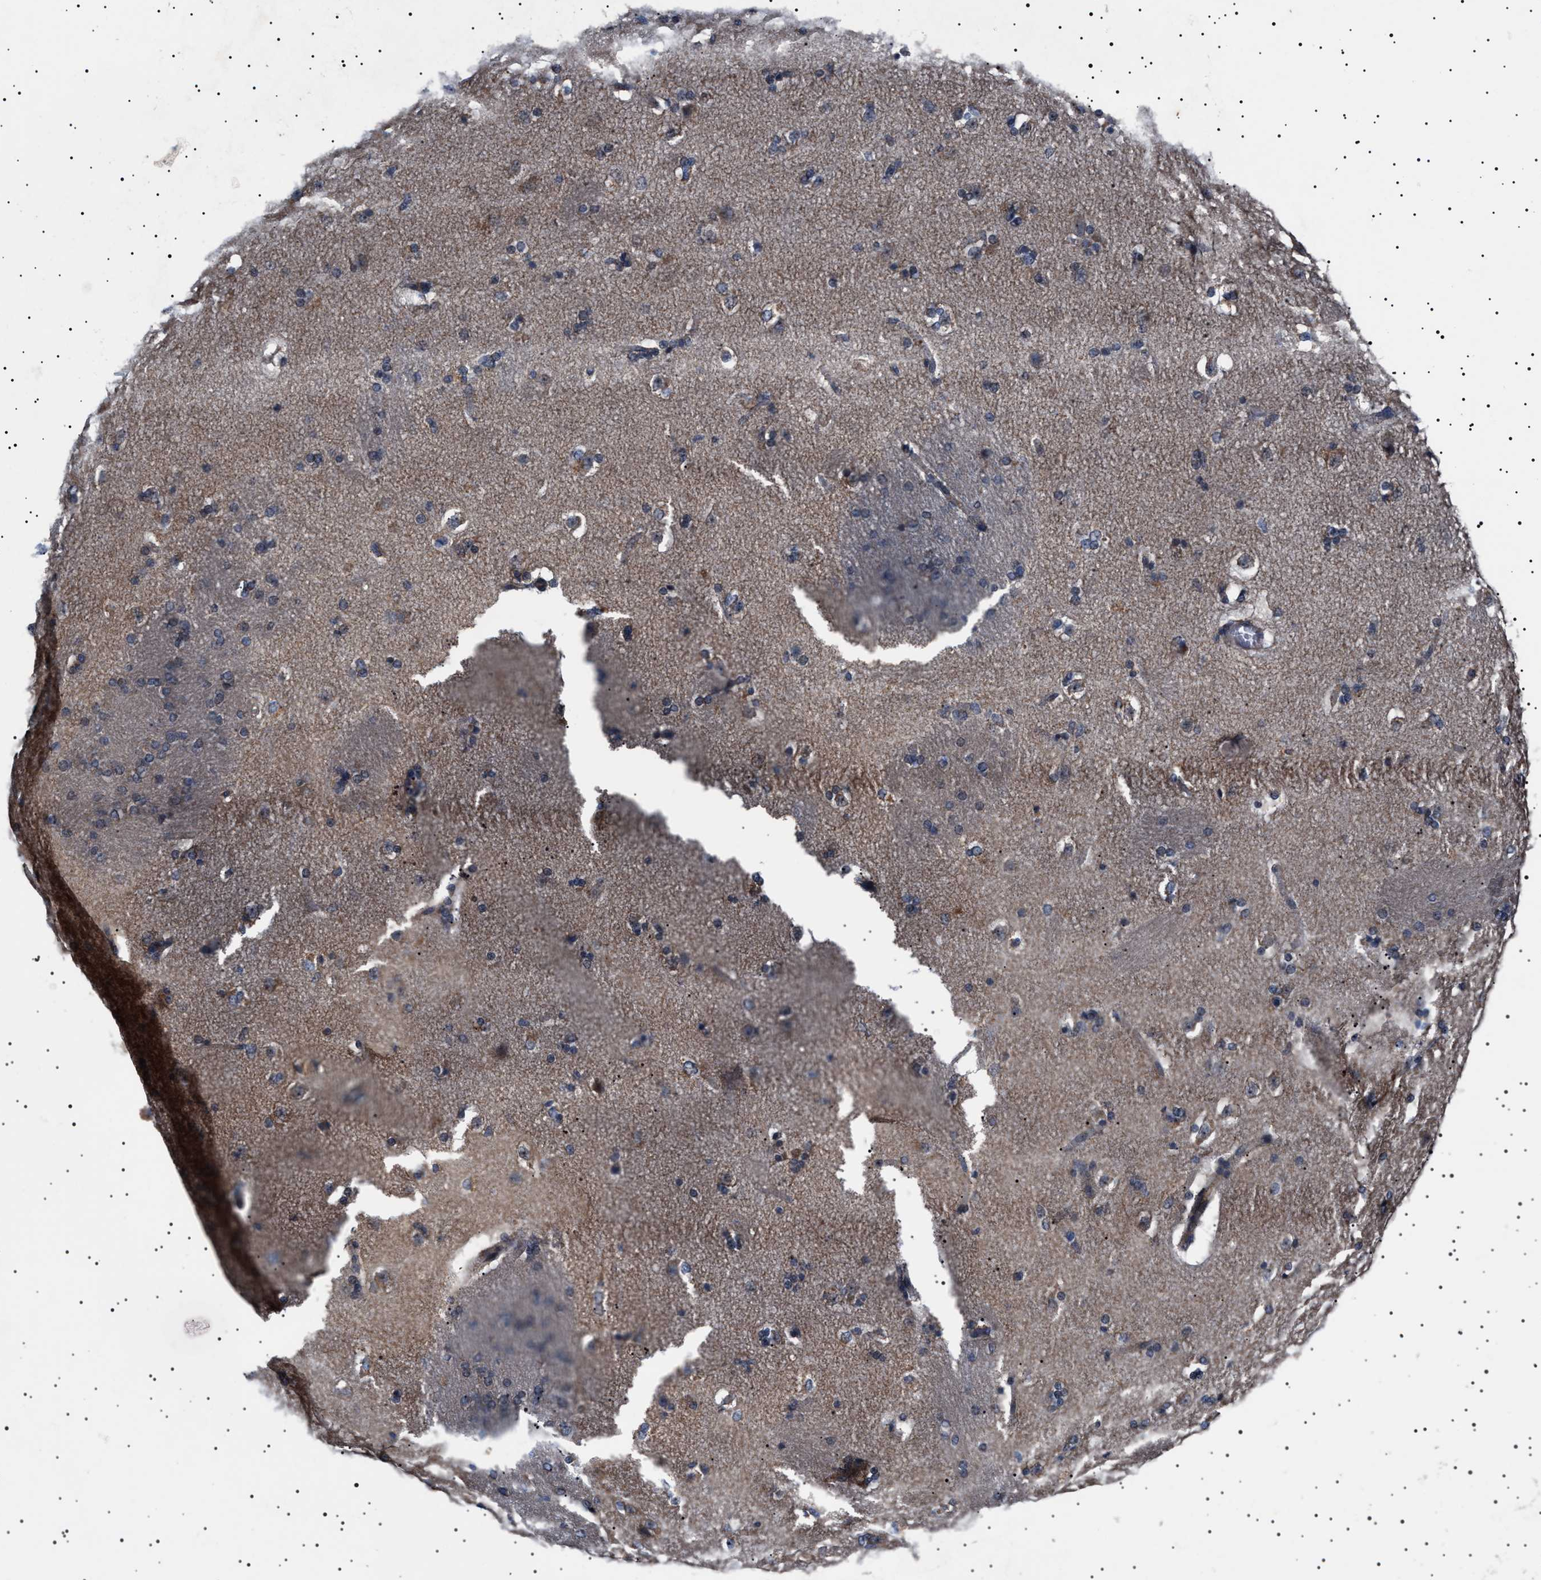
{"staining": {"intensity": "weak", "quantity": "<25%", "location": "cytoplasmic/membranous"}, "tissue": "caudate", "cell_type": "Glial cells", "image_type": "normal", "snomed": [{"axis": "morphology", "description": "Normal tissue, NOS"}, {"axis": "topography", "description": "Lateral ventricle wall"}], "caption": "Immunohistochemistry photomicrograph of benign caudate: human caudate stained with DAB demonstrates no significant protein staining in glial cells.", "gene": "PTRH1", "patient": {"sex": "female", "age": 19}}